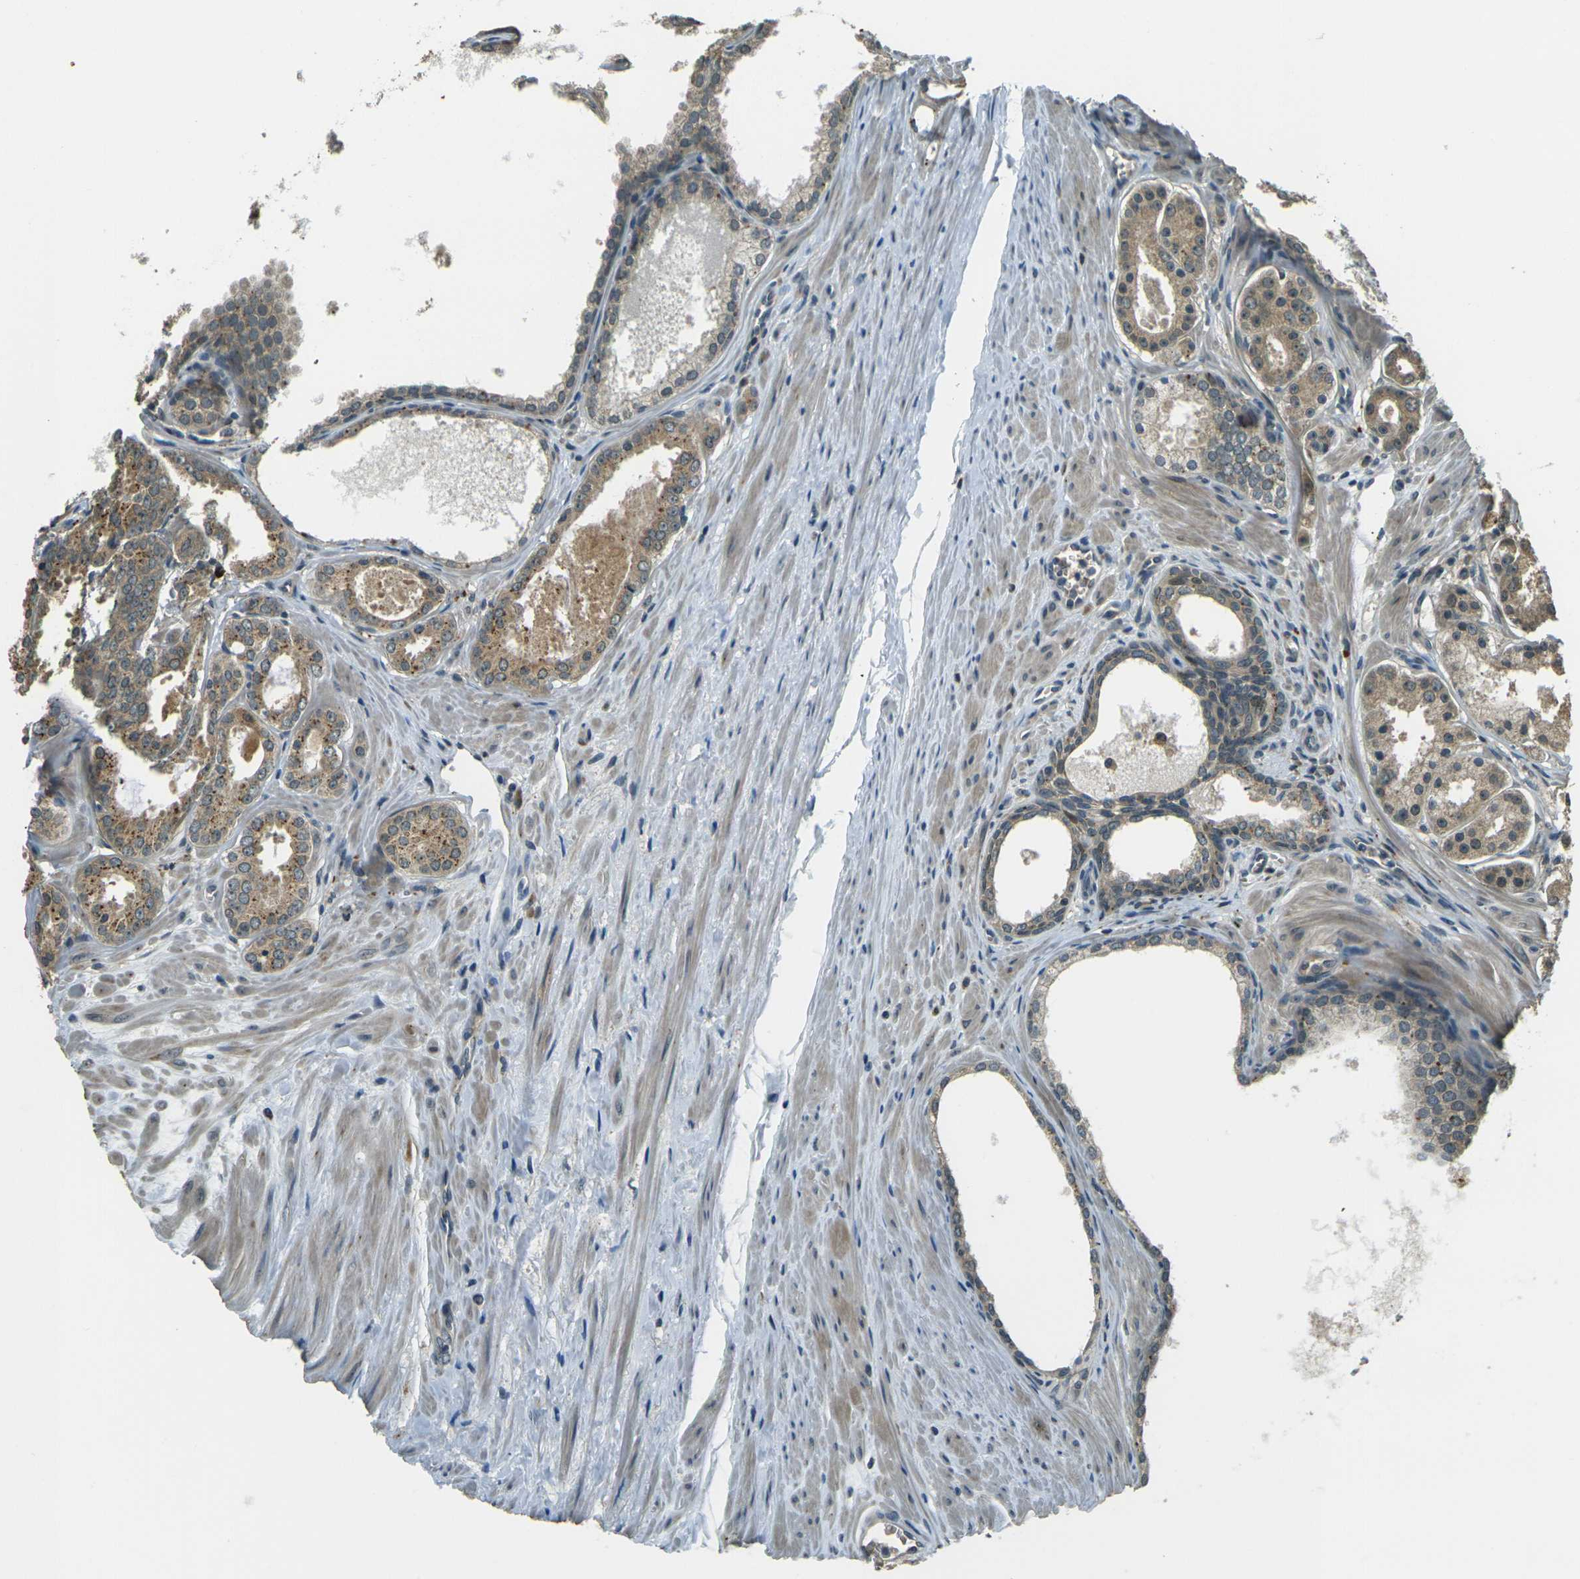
{"staining": {"intensity": "moderate", "quantity": ">75%", "location": "cytoplasmic/membranous"}, "tissue": "prostate cancer", "cell_type": "Tumor cells", "image_type": "cancer", "snomed": [{"axis": "morphology", "description": "Adenocarcinoma, Low grade"}, {"axis": "topography", "description": "Prostate"}], "caption": "This micrograph displays prostate low-grade adenocarcinoma stained with immunohistochemistry to label a protein in brown. The cytoplasmic/membranous of tumor cells show moderate positivity for the protein. Nuclei are counter-stained blue.", "gene": "TOR1A", "patient": {"sex": "male", "age": 57}}